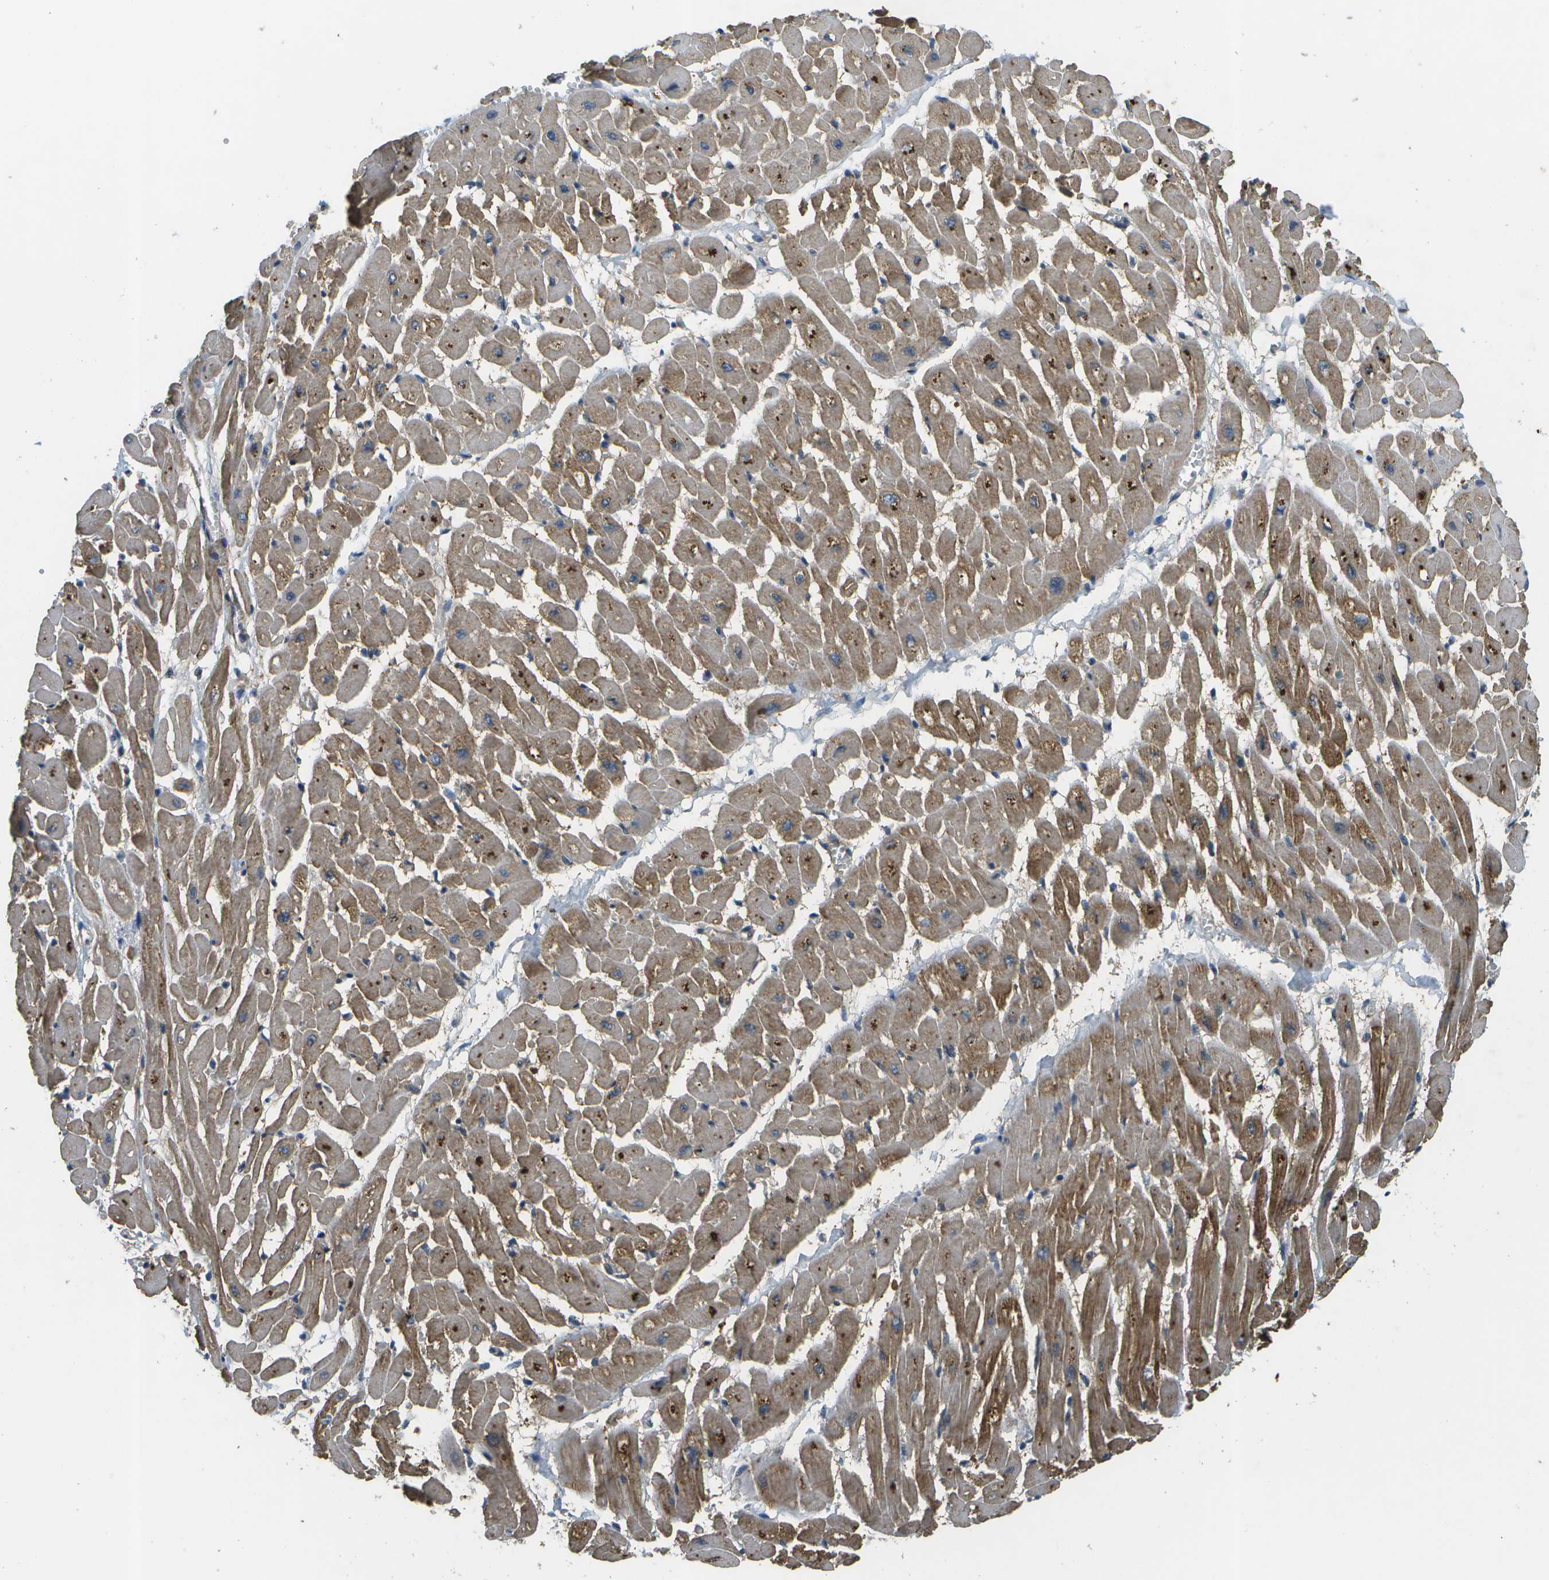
{"staining": {"intensity": "moderate", "quantity": ">75%", "location": "cytoplasmic/membranous"}, "tissue": "heart muscle", "cell_type": "Cardiomyocytes", "image_type": "normal", "snomed": [{"axis": "morphology", "description": "Normal tissue, NOS"}, {"axis": "topography", "description": "Heart"}], "caption": "This histopathology image reveals immunohistochemistry staining of benign heart muscle, with medium moderate cytoplasmic/membranous positivity in about >75% of cardiomyocytes.", "gene": "ENPP5", "patient": {"sex": "male", "age": 45}}